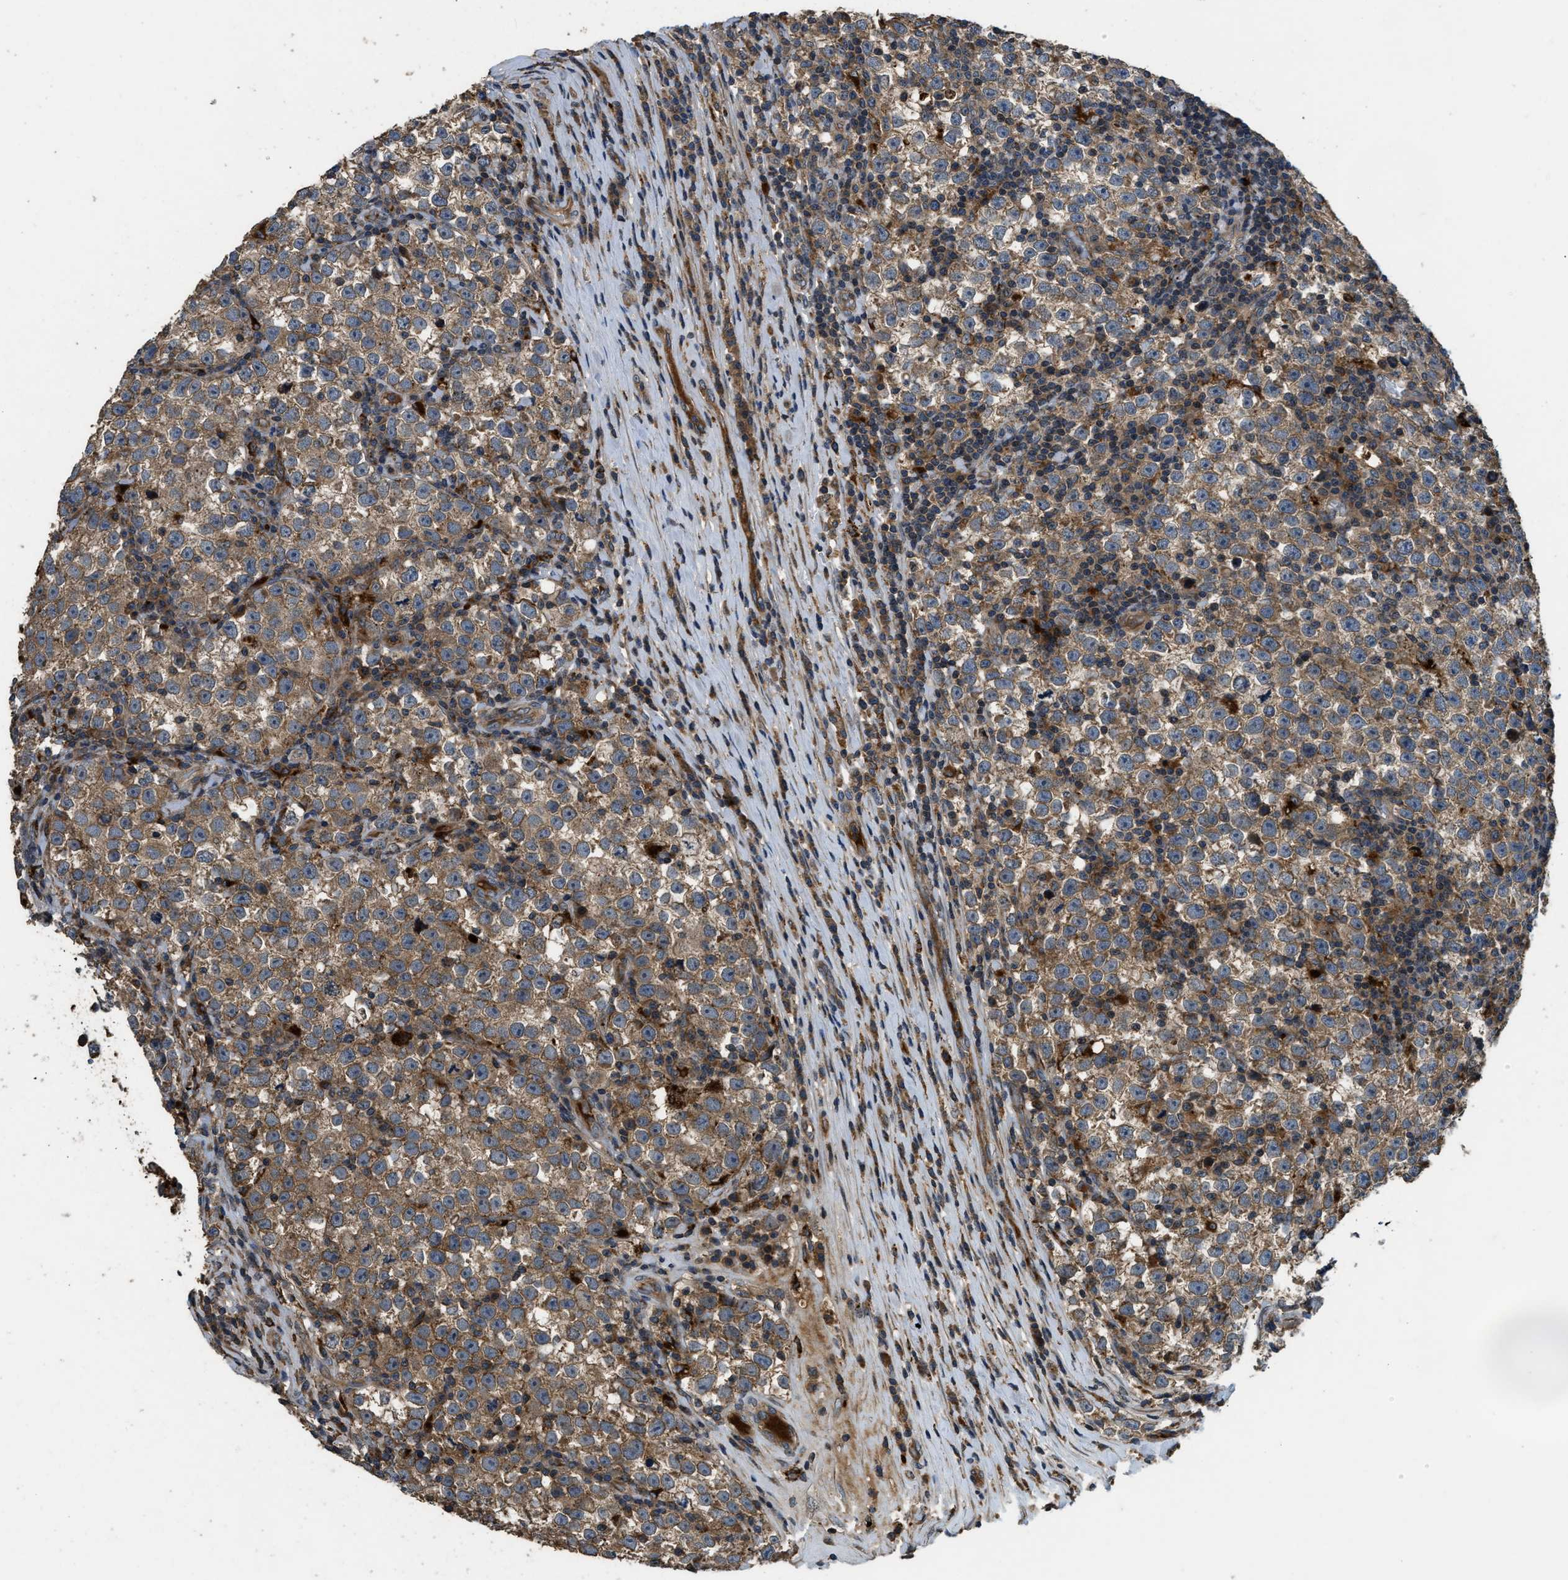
{"staining": {"intensity": "moderate", "quantity": ">75%", "location": "cytoplasmic/membranous"}, "tissue": "testis cancer", "cell_type": "Tumor cells", "image_type": "cancer", "snomed": [{"axis": "morphology", "description": "Normal tissue, NOS"}, {"axis": "morphology", "description": "Seminoma, NOS"}, {"axis": "topography", "description": "Testis"}], "caption": "Protein staining of seminoma (testis) tissue demonstrates moderate cytoplasmic/membranous expression in about >75% of tumor cells.", "gene": "GGH", "patient": {"sex": "male", "age": 43}}